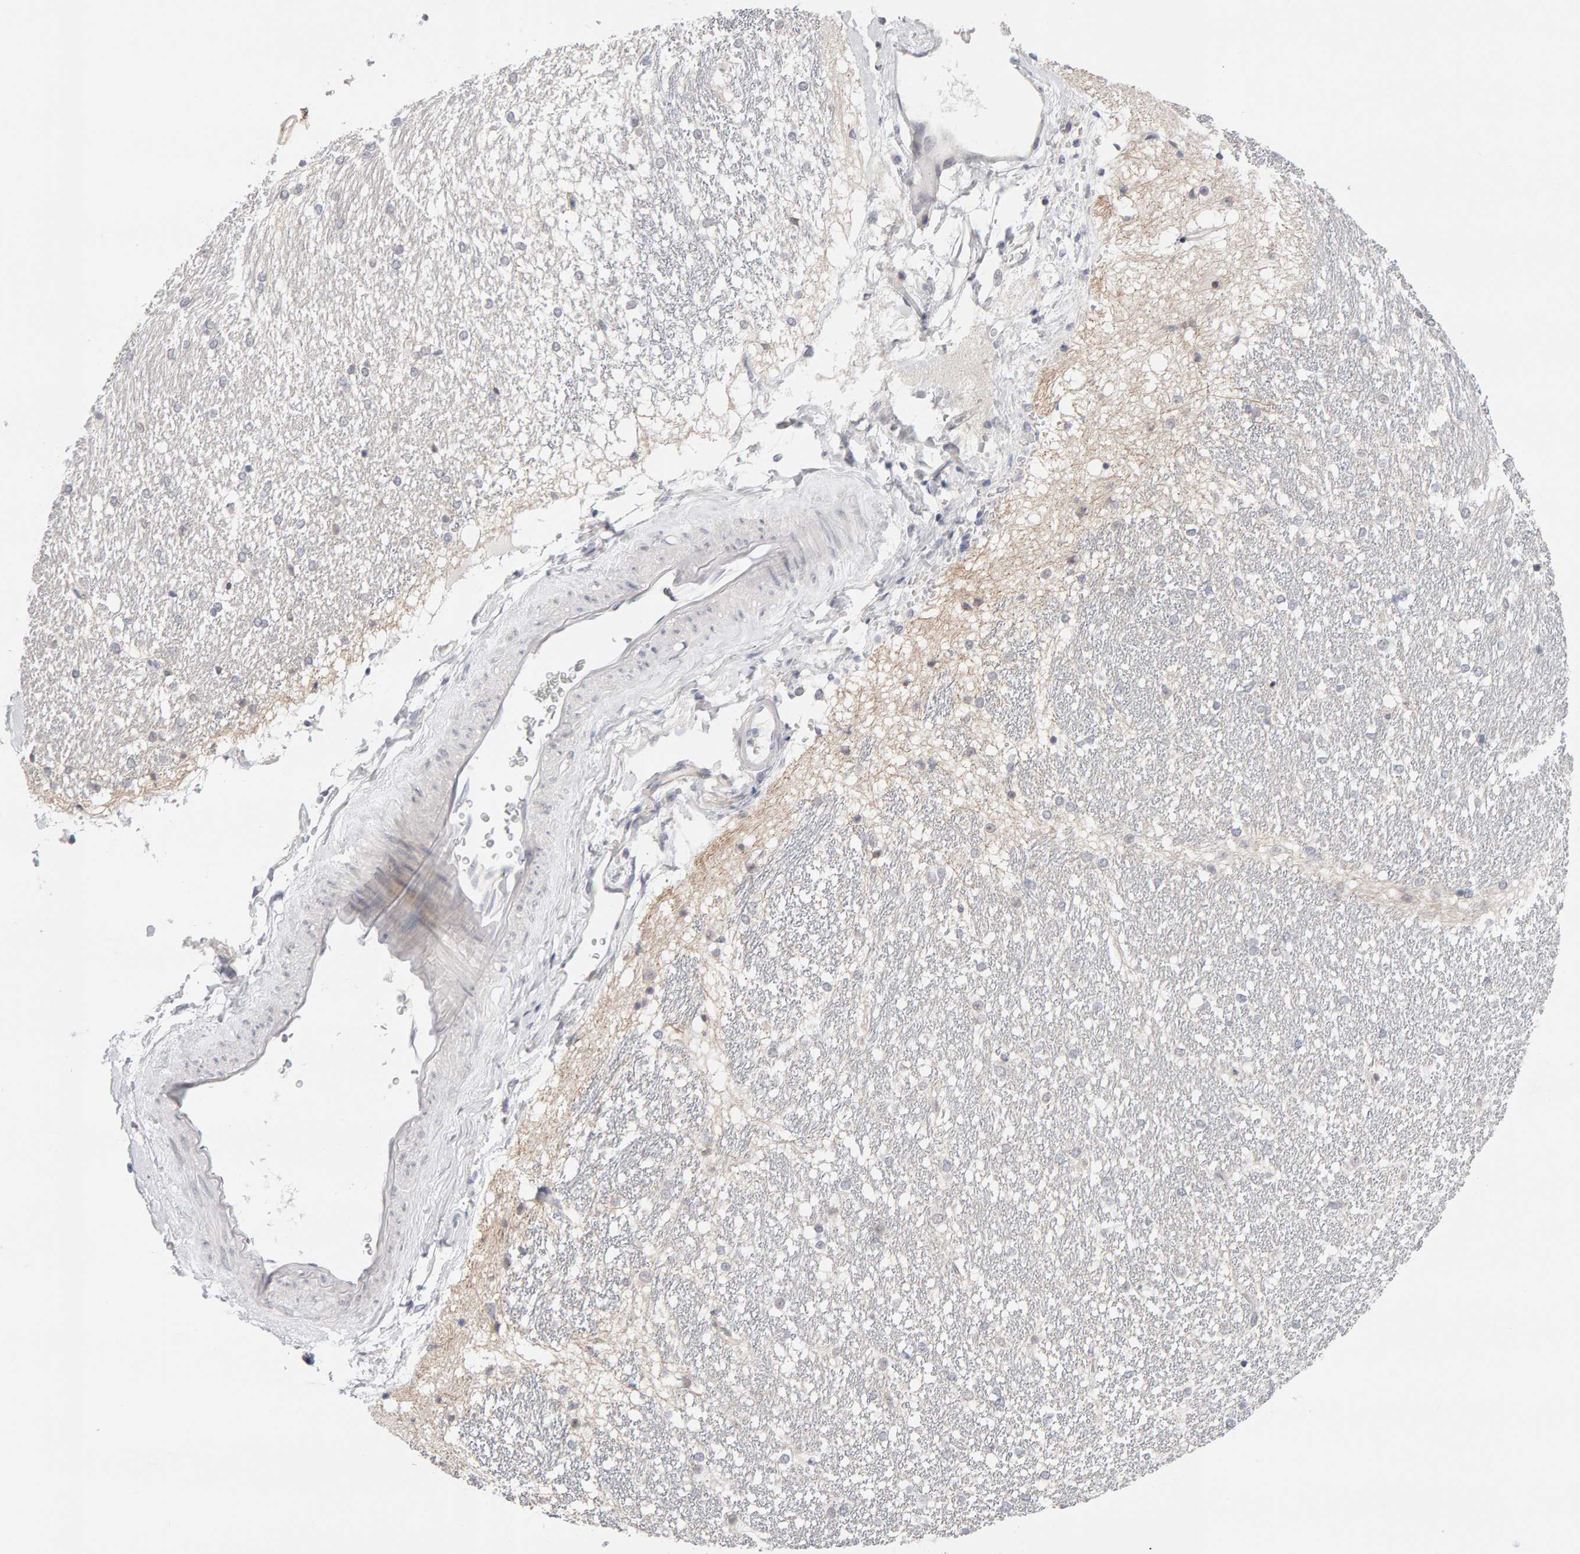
{"staining": {"intensity": "weak", "quantity": "<25%", "location": "nuclear"}, "tissue": "hippocampus", "cell_type": "Glial cells", "image_type": "normal", "snomed": [{"axis": "morphology", "description": "Normal tissue, NOS"}, {"axis": "topography", "description": "Hippocampus"}], "caption": "Photomicrograph shows no significant protein positivity in glial cells of benign hippocampus. (DAB immunohistochemistry (IHC) with hematoxylin counter stain).", "gene": "HNF4A", "patient": {"sex": "female", "age": 19}}